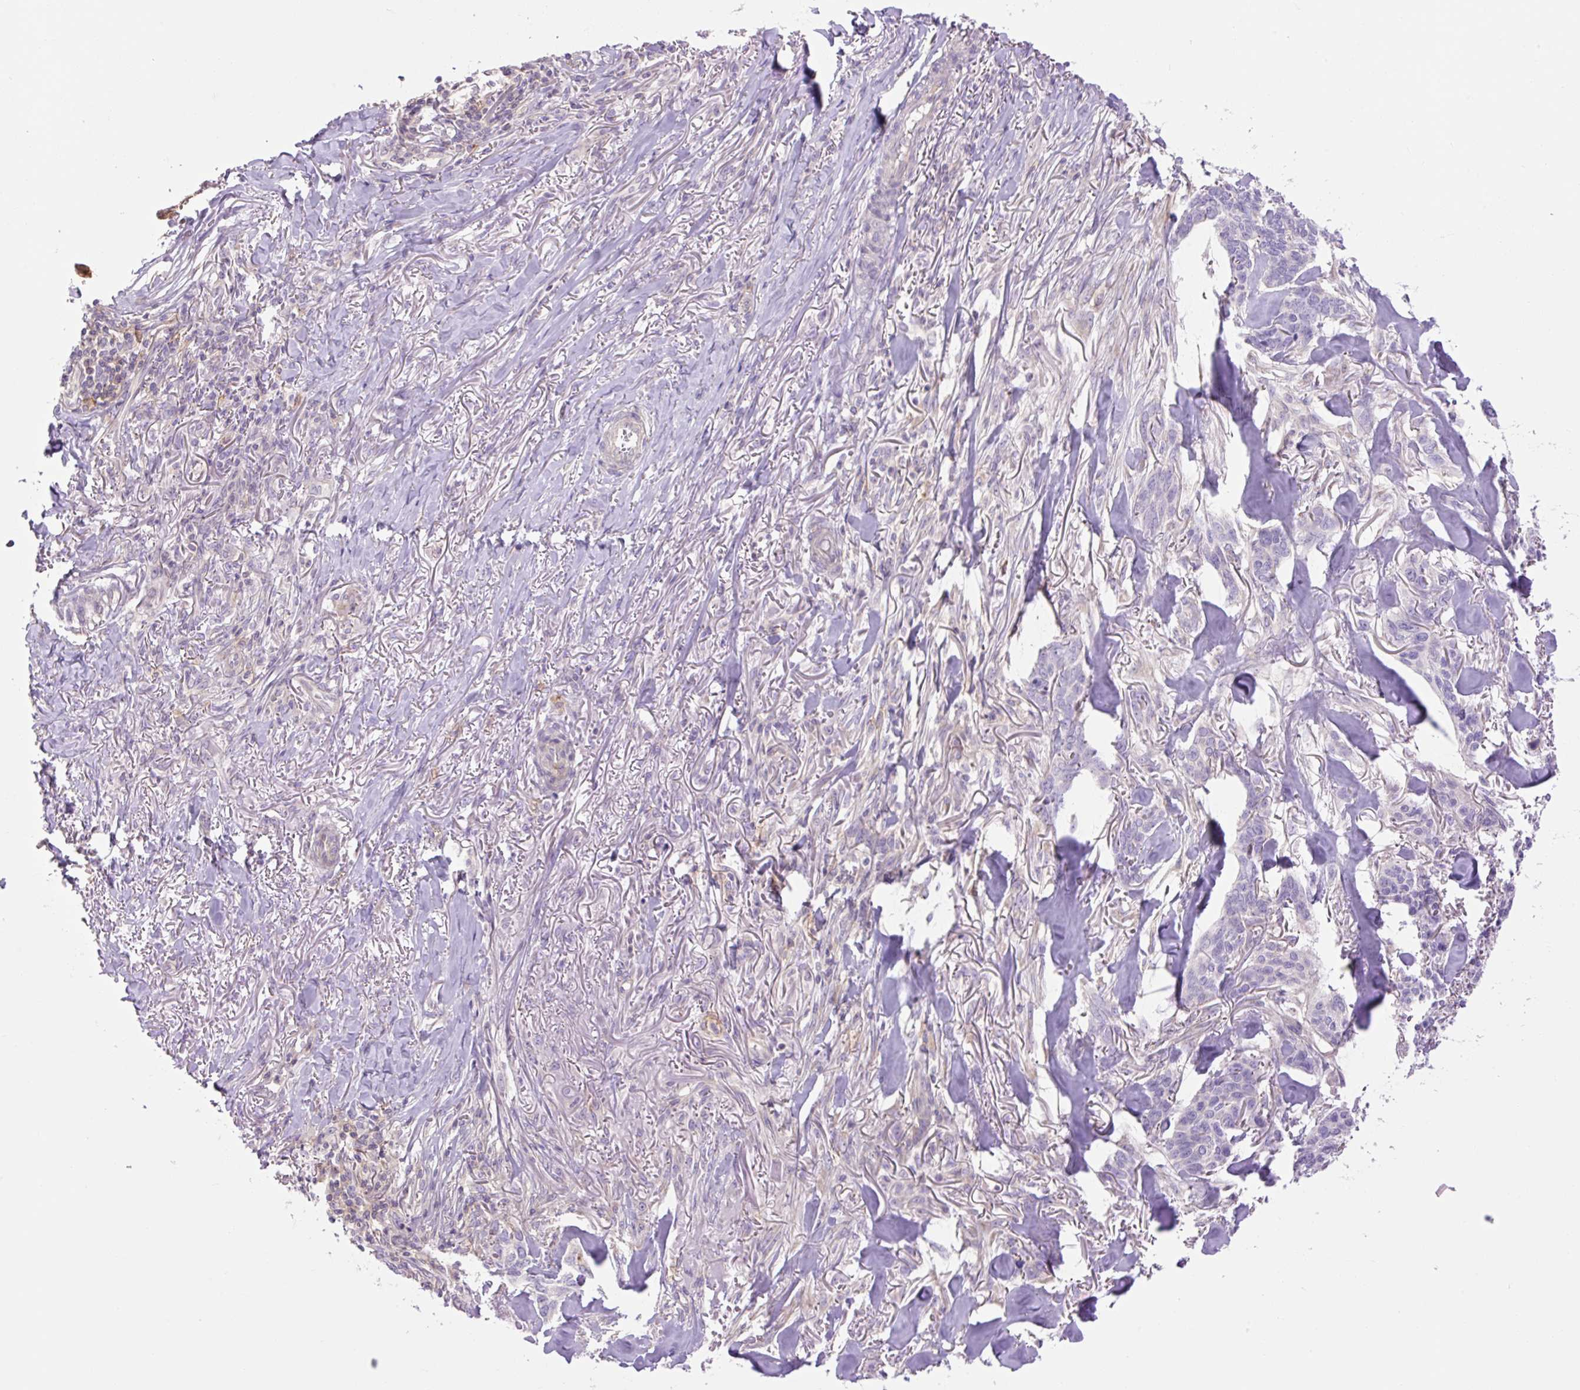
{"staining": {"intensity": "negative", "quantity": "none", "location": "none"}, "tissue": "skin cancer", "cell_type": "Tumor cells", "image_type": "cancer", "snomed": [{"axis": "morphology", "description": "Basal cell carcinoma"}, {"axis": "topography", "description": "Skin"}], "caption": "Immunohistochemical staining of skin basal cell carcinoma exhibits no significant expression in tumor cells. (Immunohistochemistry, brightfield microscopy, high magnification).", "gene": "GRID2", "patient": {"sex": "male", "age": 86}}